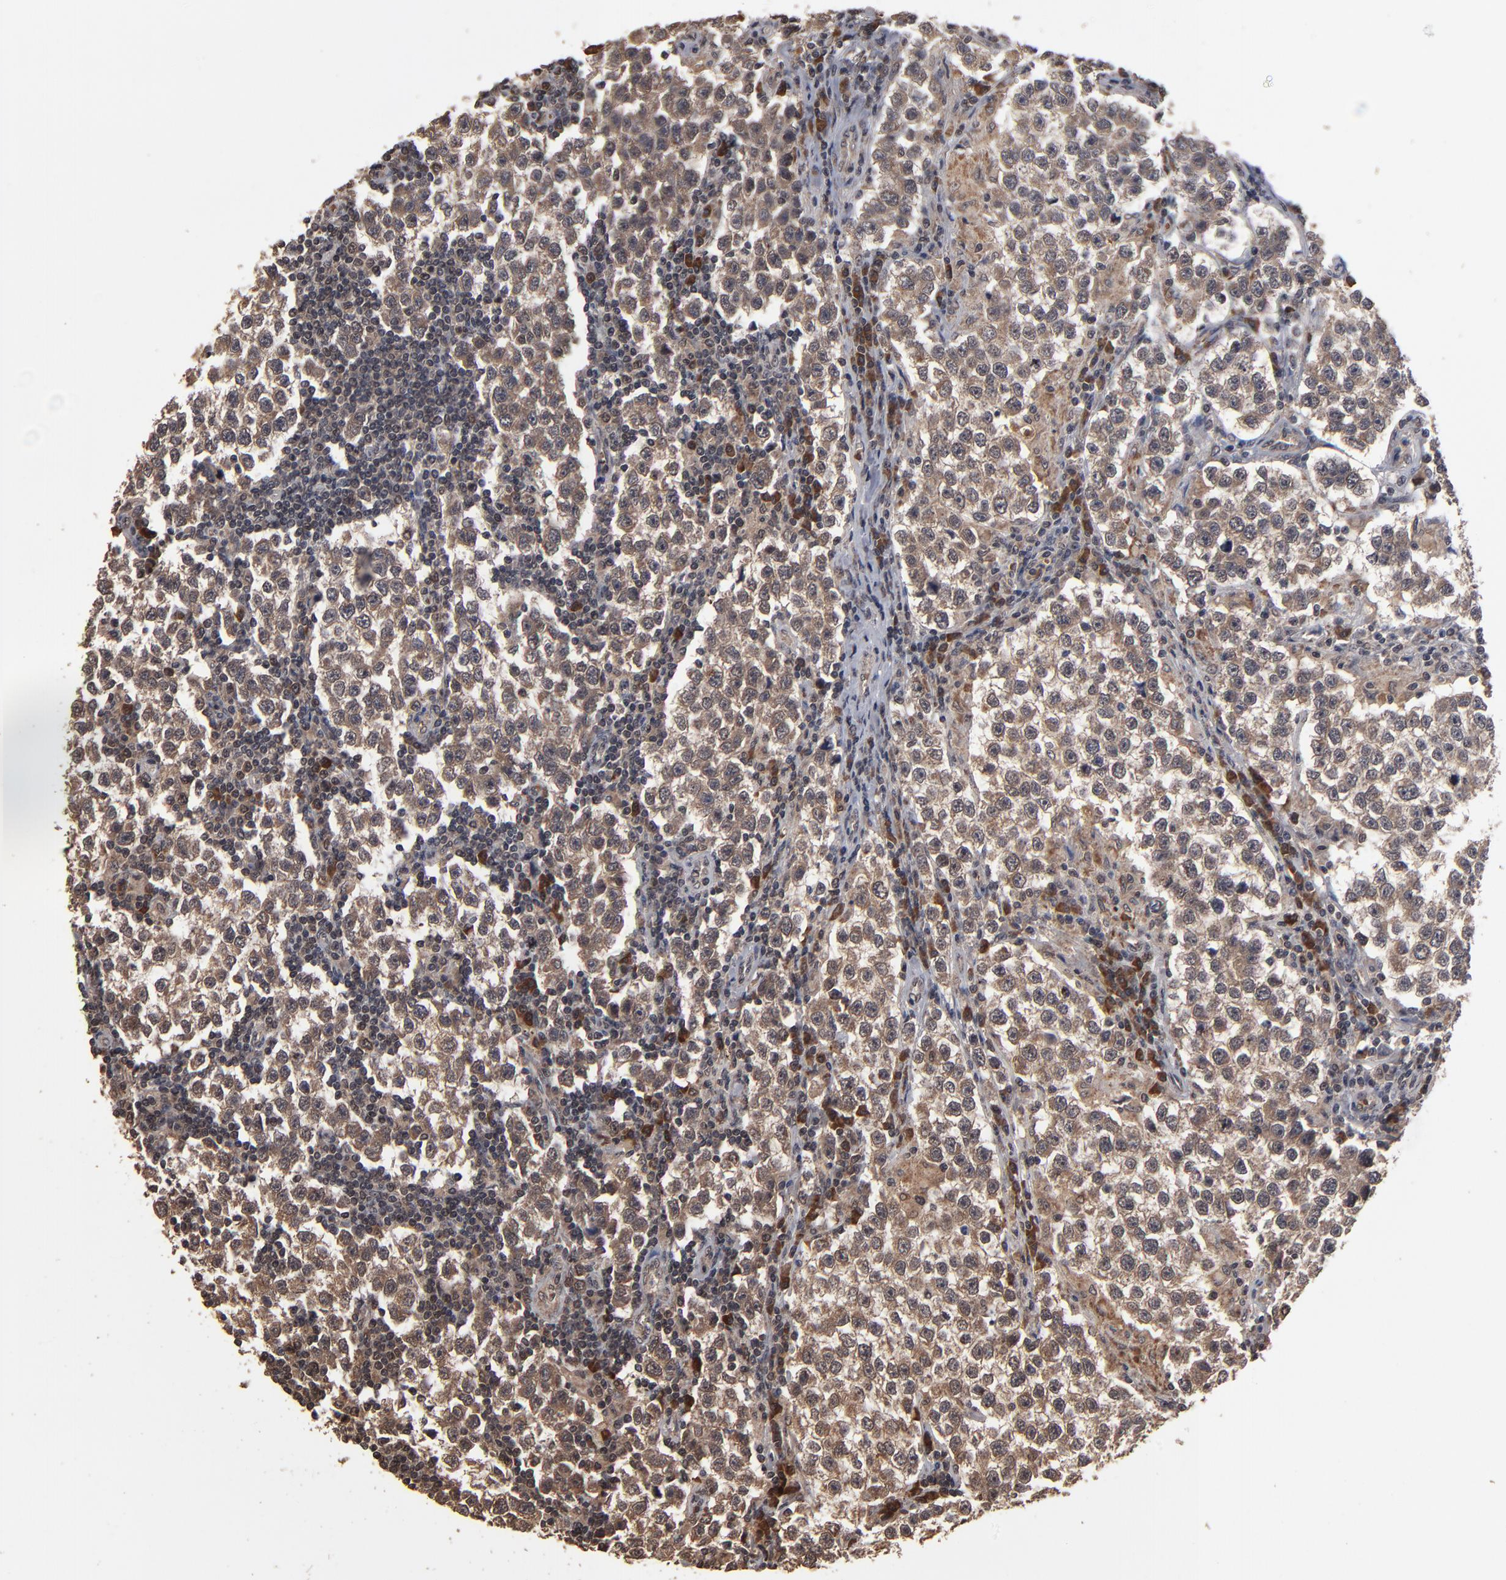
{"staining": {"intensity": "moderate", "quantity": ">75%", "location": "cytoplasmic/membranous,nuclear"}, "tissue": "testis cancer", "cell_type": "Tumor cells", "image_type": "cancer", "snomed": [{"axis": "morphology", "description": "Seminoma, NOS"}, {"axis": "topography", "description": "Testis"}], "caption": "Moderate cytoplasmic/membranous and nuclear protein expression is identified in about >75% of tumor cells in testis seminoma.", "gene": "NXF2B", "patient": {"sex": "male", "age": 36}}